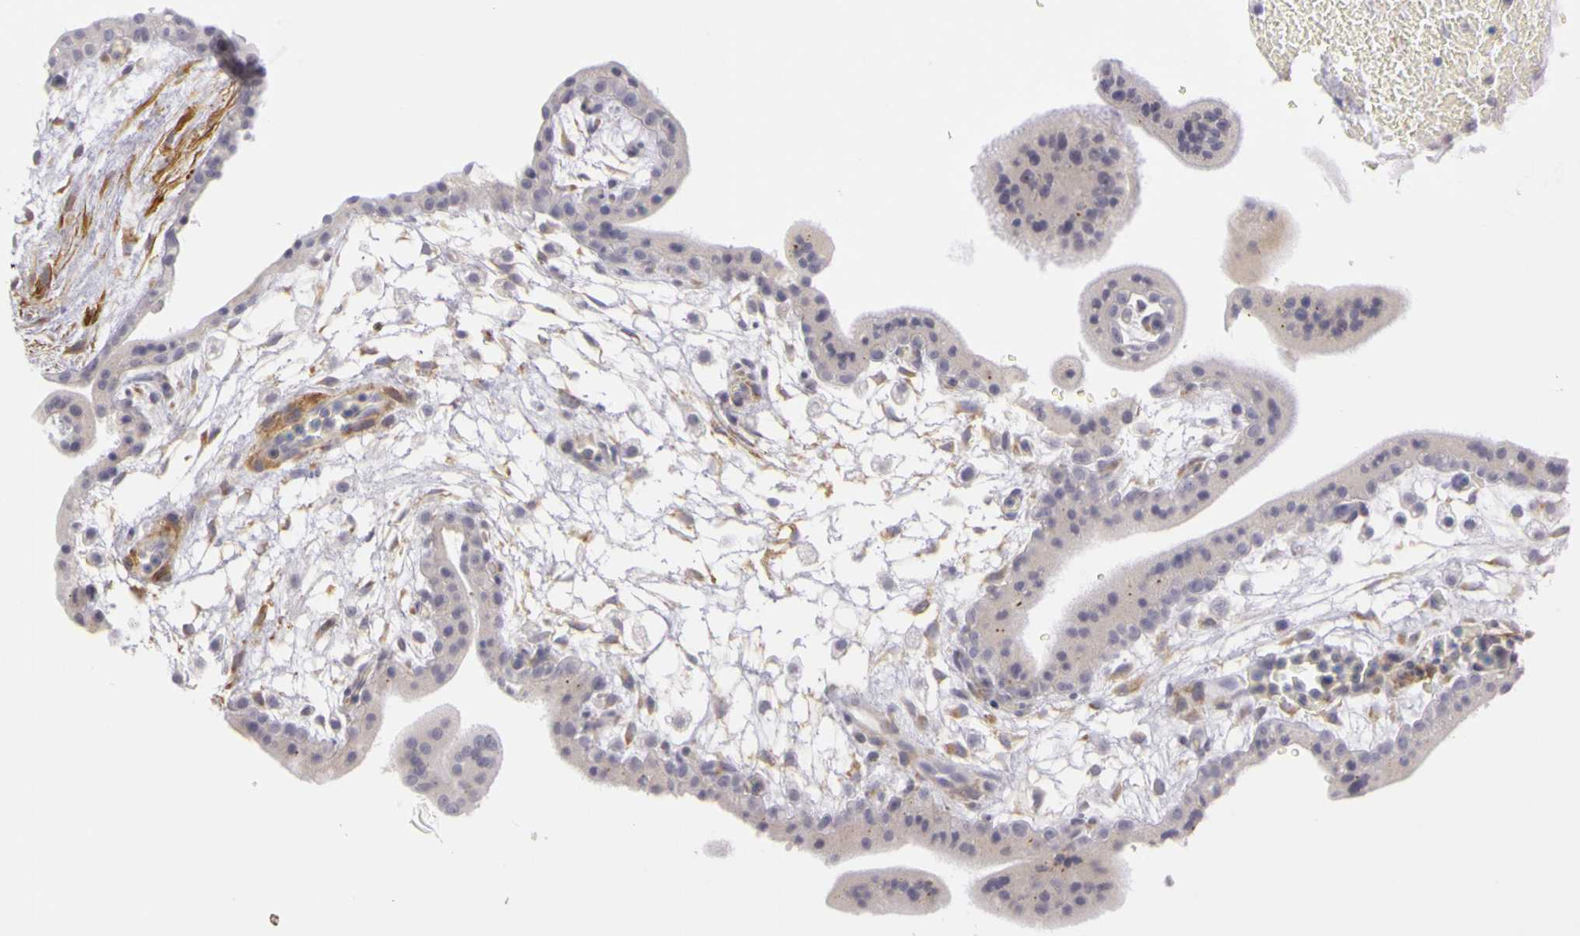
{"staining": {"intensity": "weak", "quantity": "25%-75%", "location": "cytoplasmic/membranous"}, "tissue": "placenta", "cell_type": "Decidual cells", "image_type": "normal", "snomed": [{"axis": "morphology", "description": "Normal tissue, NOS"}, {"axis": "topography", "description": "Placenta"}], "caption": "Protein expression analysis of benign human placenta reveals weak cytoplasmic/membranous positivity in approximately 25%-75% of decidual cells. (DAB (3,3'-diaminobenzidine) IHC, brown staining for protein, blue staining for nuclei).", "gene": "CNTN2", "patient": {"sex": "female", "age": 35}}